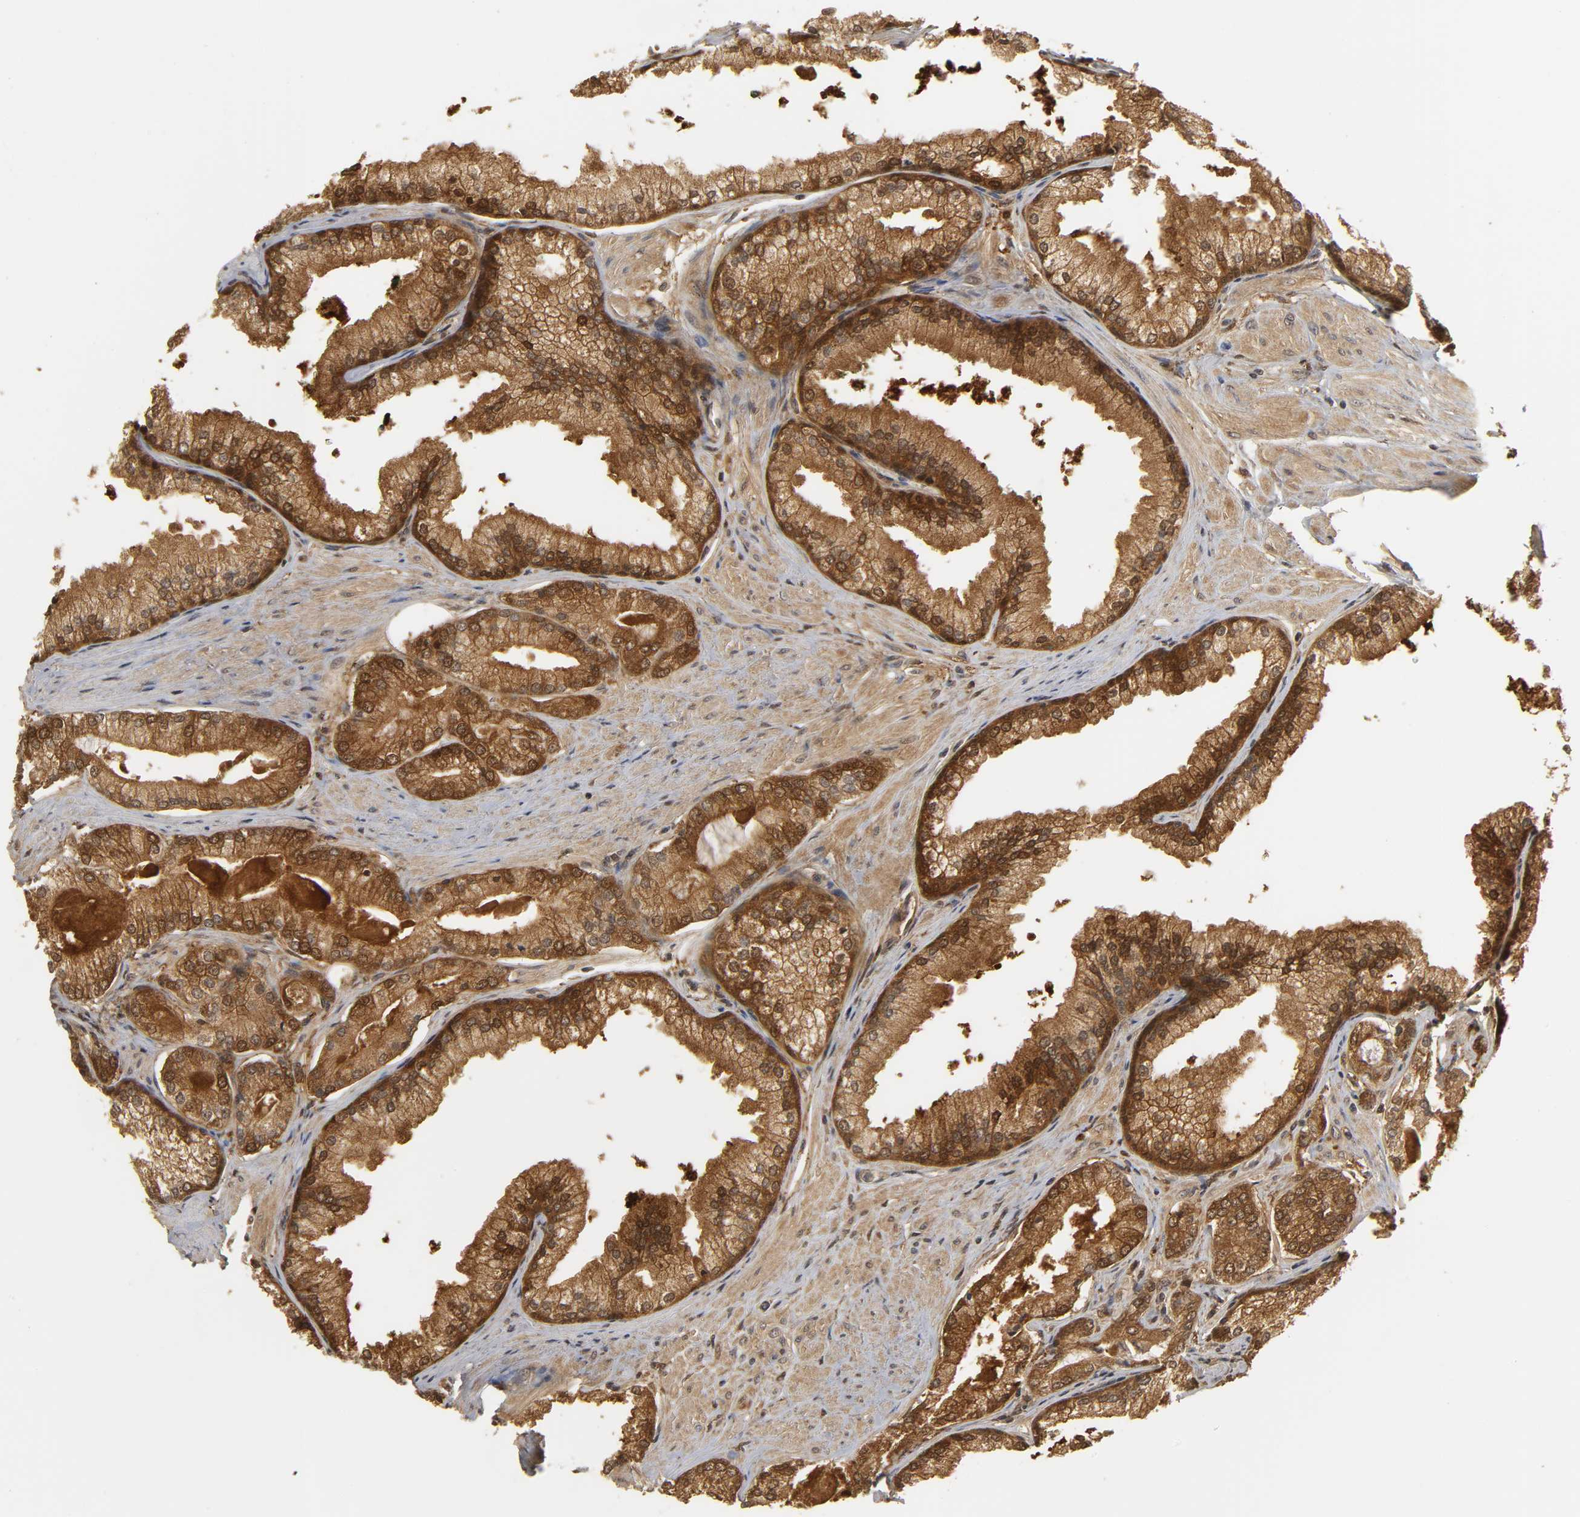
{"staining": {"intensity": "strong", "quantity": ">75%", "location": "cytoplasmic/membranous,nuclear"}, "tissue": "prostate cancer", "cell_type": "Tumor cells", "image_type": "cancer", "snomed": [{"axis": "morphology", "description": "Adenocarcinoma, Low grade"}, {"axis": "topography", "description": "Prostate"}], "caption": "IHC staining of prostate low-grade adenocarcinoma, which demonstrates high levels of strong cytoplasmic/membranous and nuclear expression in about >75% of tumor cells indicating strong cytoplasmic/membranous and nuclear protein expression. The staining was performed using DAB (3,3'-diaminobenzidine) (brown) for protein detection and nuclei were counterstained in hematoxylin (blue).", "gene": "PARK7", "patient": {"sex": "male", "age": 71}}